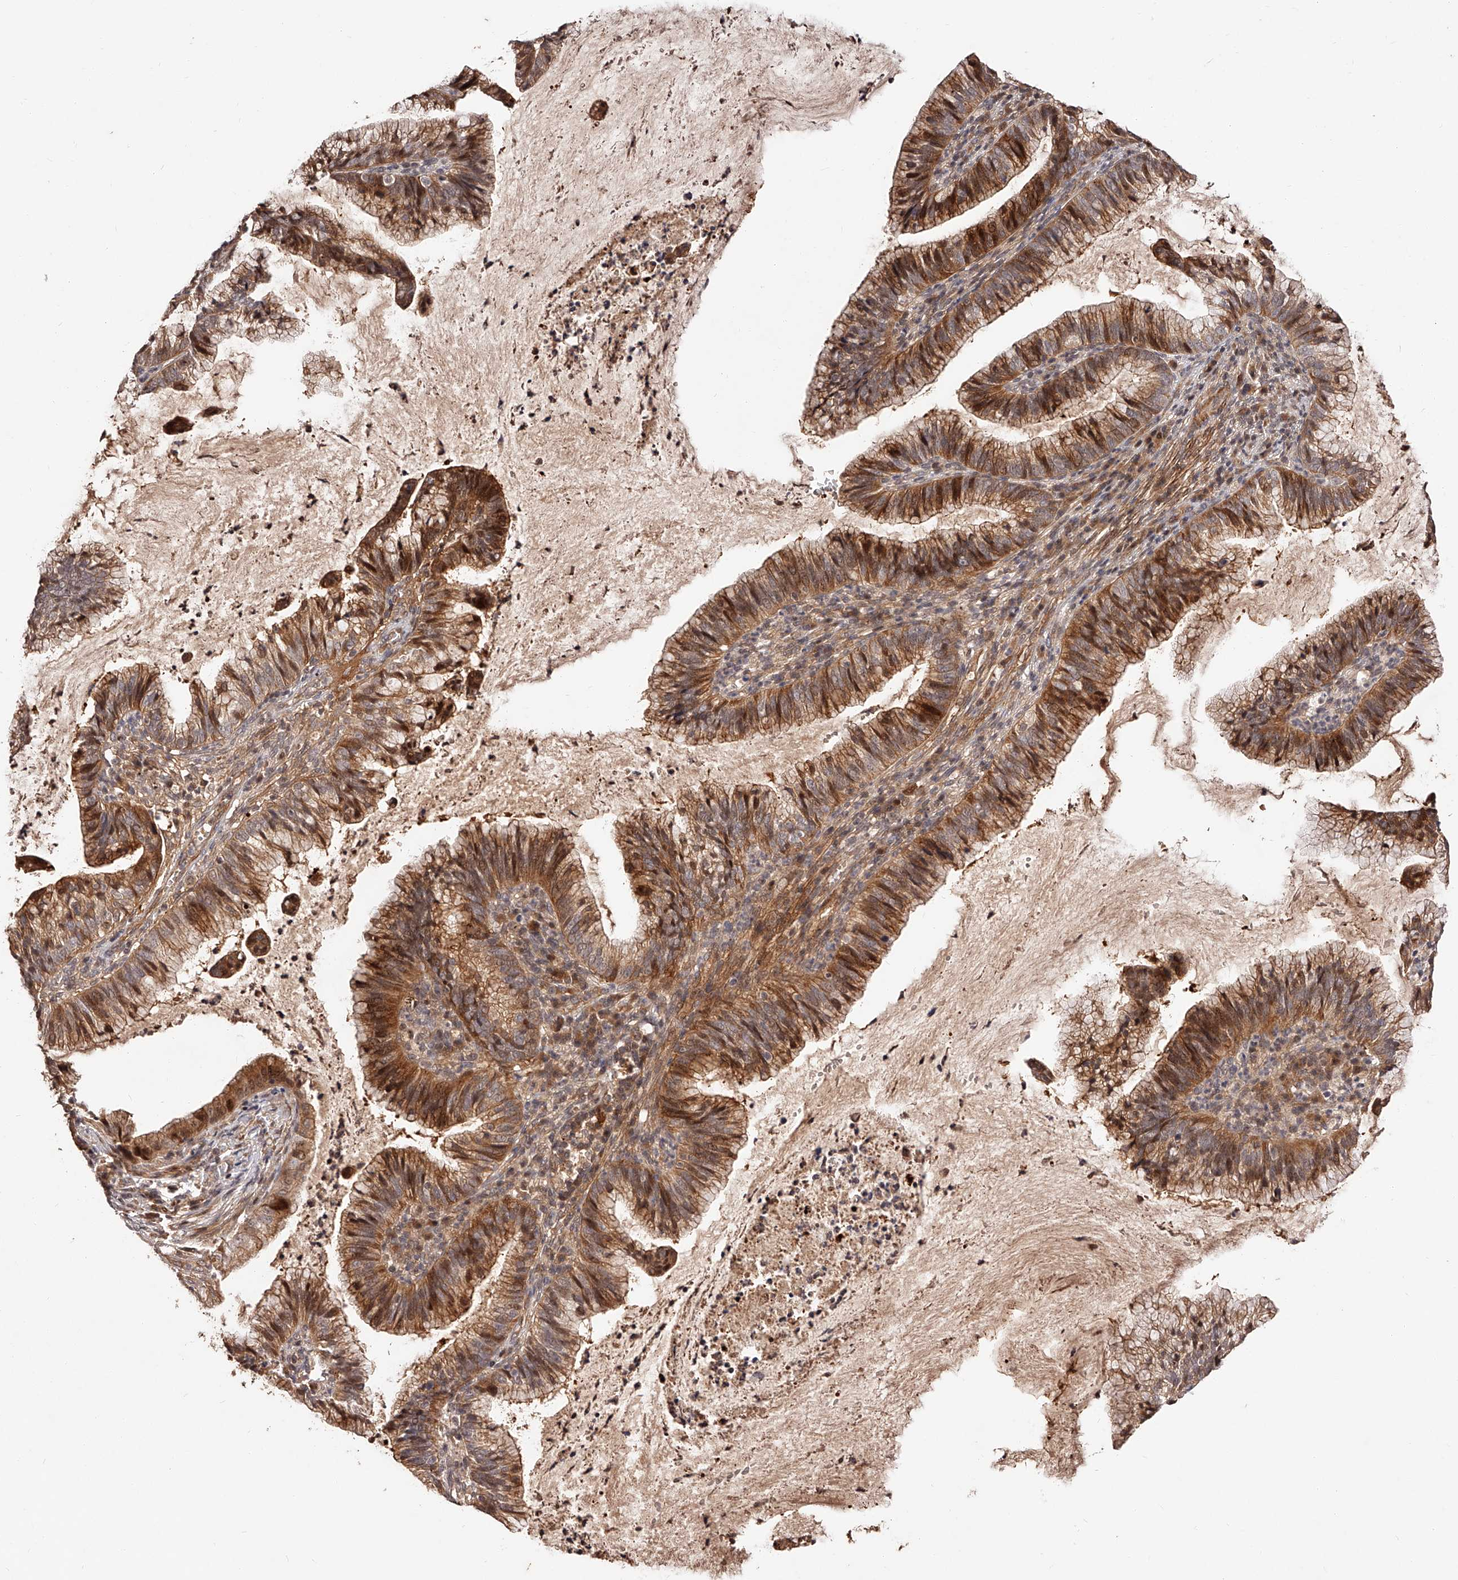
{"staining": {"intensity": "moderate", "quantity": ">75%", "location": "cytoplasmic/membranous,nuclear"}, "tissue": "cervical cancer", "cell_type": "Tumor cells", "image_type": "cancer", "snomed": [{"axis": "morphology", "description": "Adenocarcinoma, NOS"}, {"axis": "topography", "description": "Cervix"}], "caption": "Tumor cells exhibit medium levels of moderate cytoplasmic/membranous and nuclear positivity in about >75% of cells in human adenocarcinoma (cervical).", "gene": "CUL7", "patient": {"sex": "female", "age": 36}}